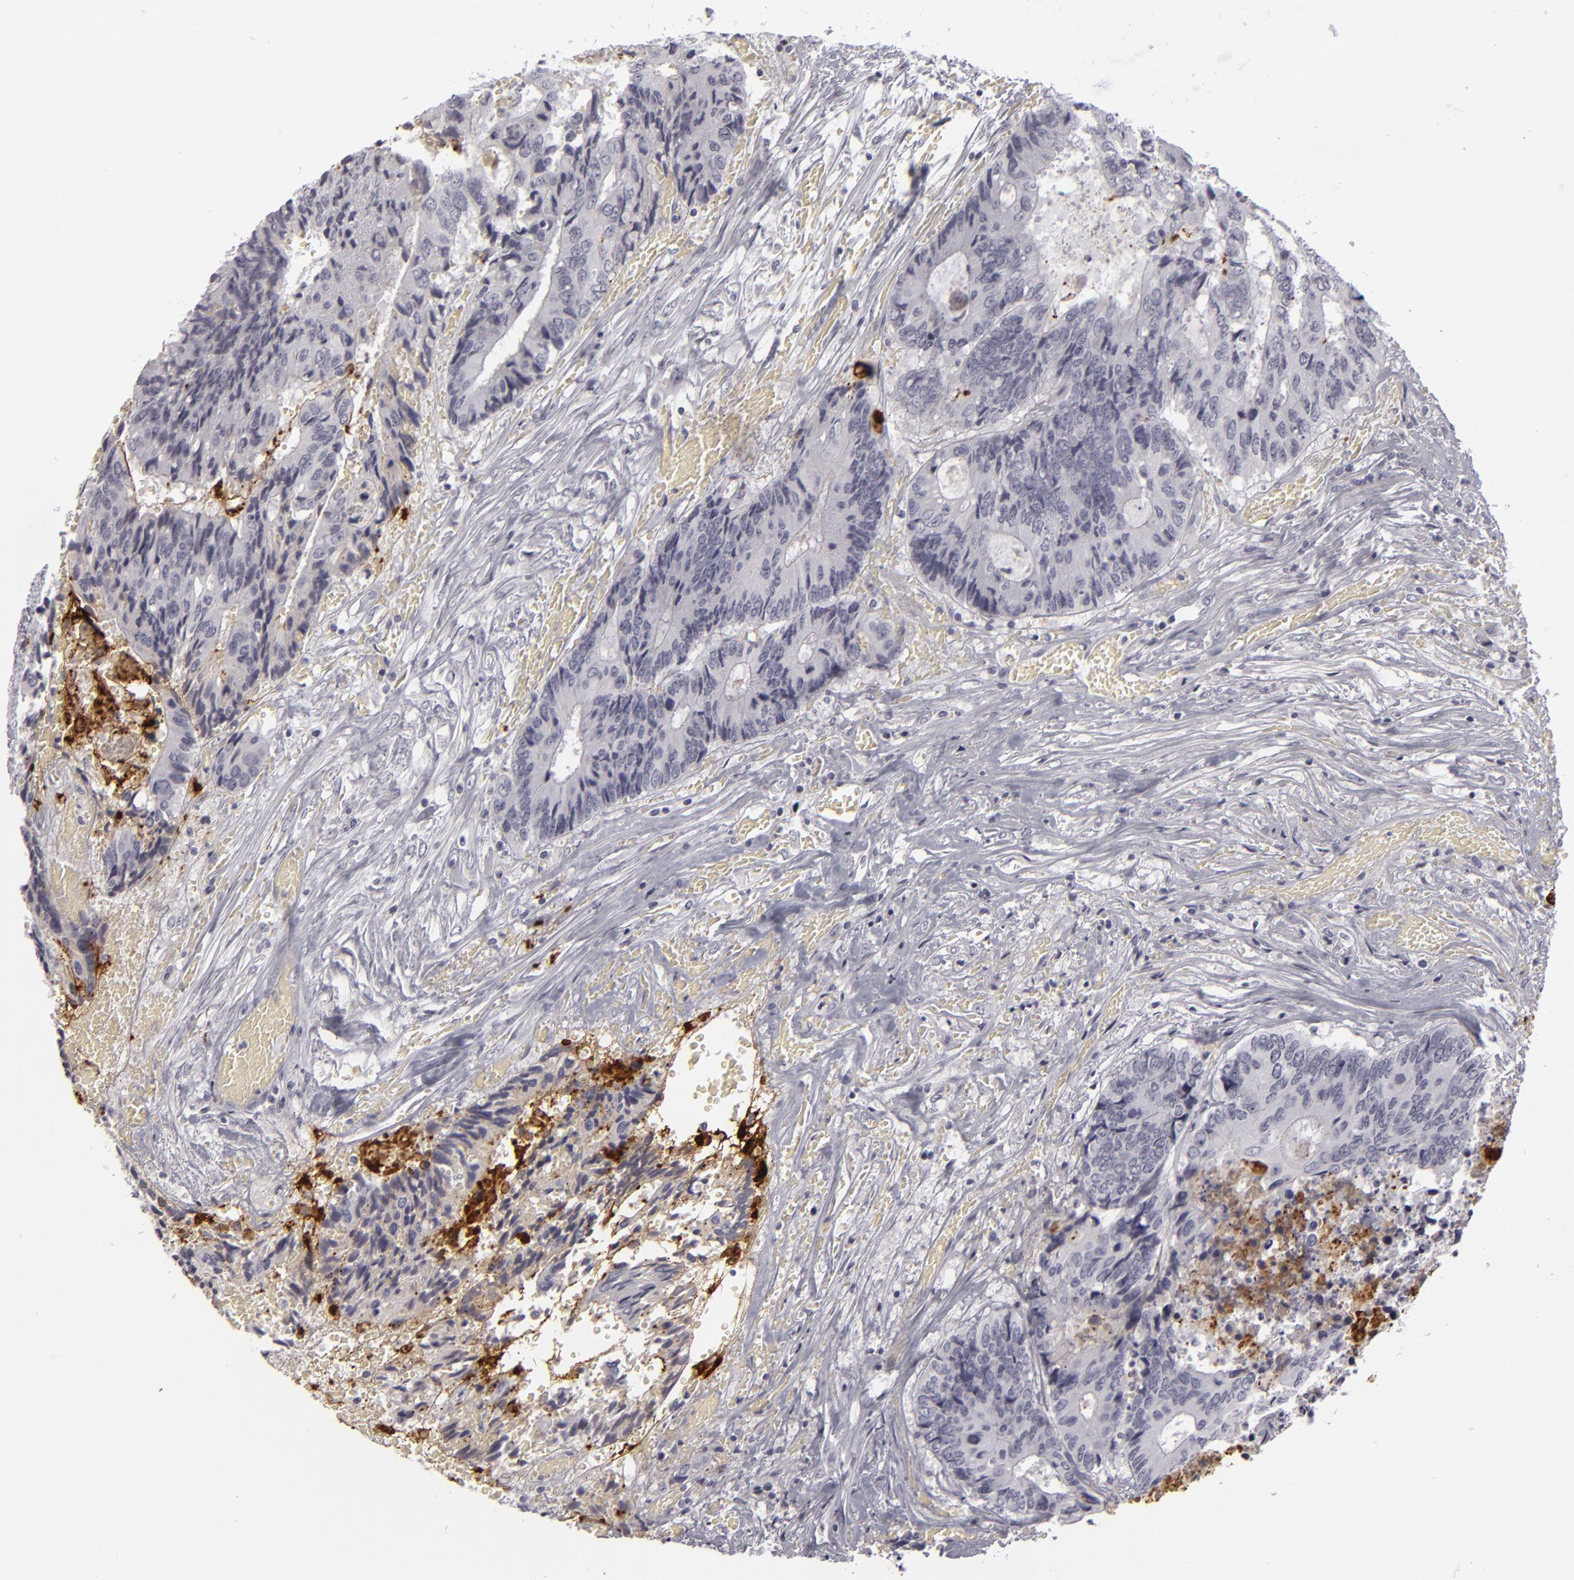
{"staining": {"intensity": "negative", "quantity": "none", "location": "none"}, "tissue": "colorectal cancer", "cell_type": "Tumor cells", "image_type": "cancer", "snomed": [{"axis": "morphology", "description": "Adenocarcinoma, NOS"}, {"axis": "topography", "description": "Rectum"}], "caption": "Immunohistochemistry micrograph of colorectal cancer stained for a protein (brown), which exhibits no positivity in tumor cells. (DAB (3,3'-diaminobenzidine) immunohistochemistry (IHC), high magnification).", "gene": "C9", "patient": {"sex": "male", "age": 55}}